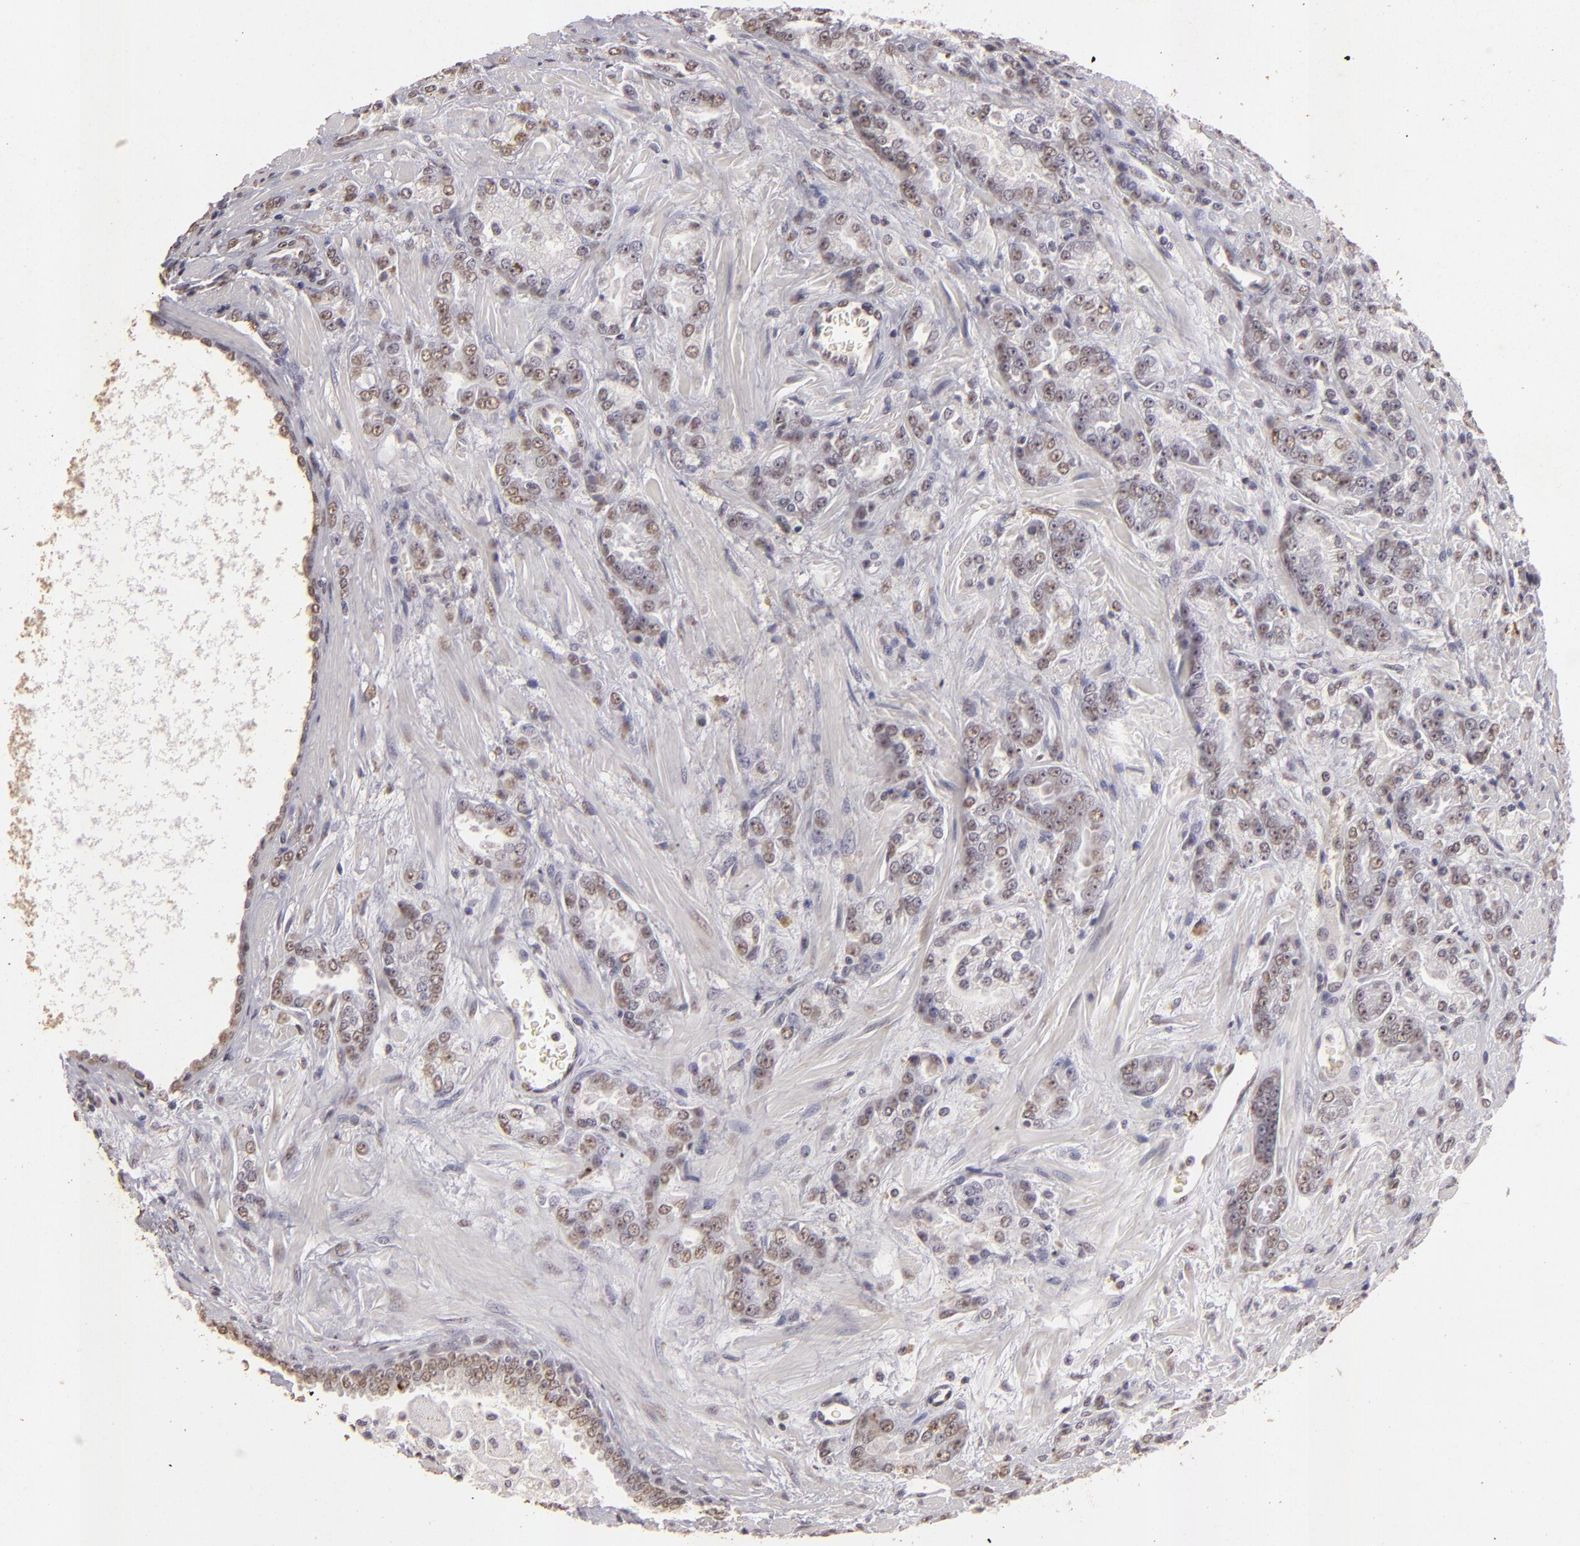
{"staining": {"intensity": "weak", "quantity": "25%-75%", "location": "nuclear"}, "tissue": "prostate cancer", "cell_type": "Tumor cells", "image_type": "cancer", "snomed": [{"axis": "morphology", "description": "Adenocarcinoma, High grade"}, {"axis": "topography", "description": "Prostate"}], "caption": "Tumor cells exhibit weak nuclear expression in about 25%-75% of cells in adenocarcinoma (high-grade) (prostate).", "gene": "CBX3", "patient": {"sex": "male", "age": 71}}